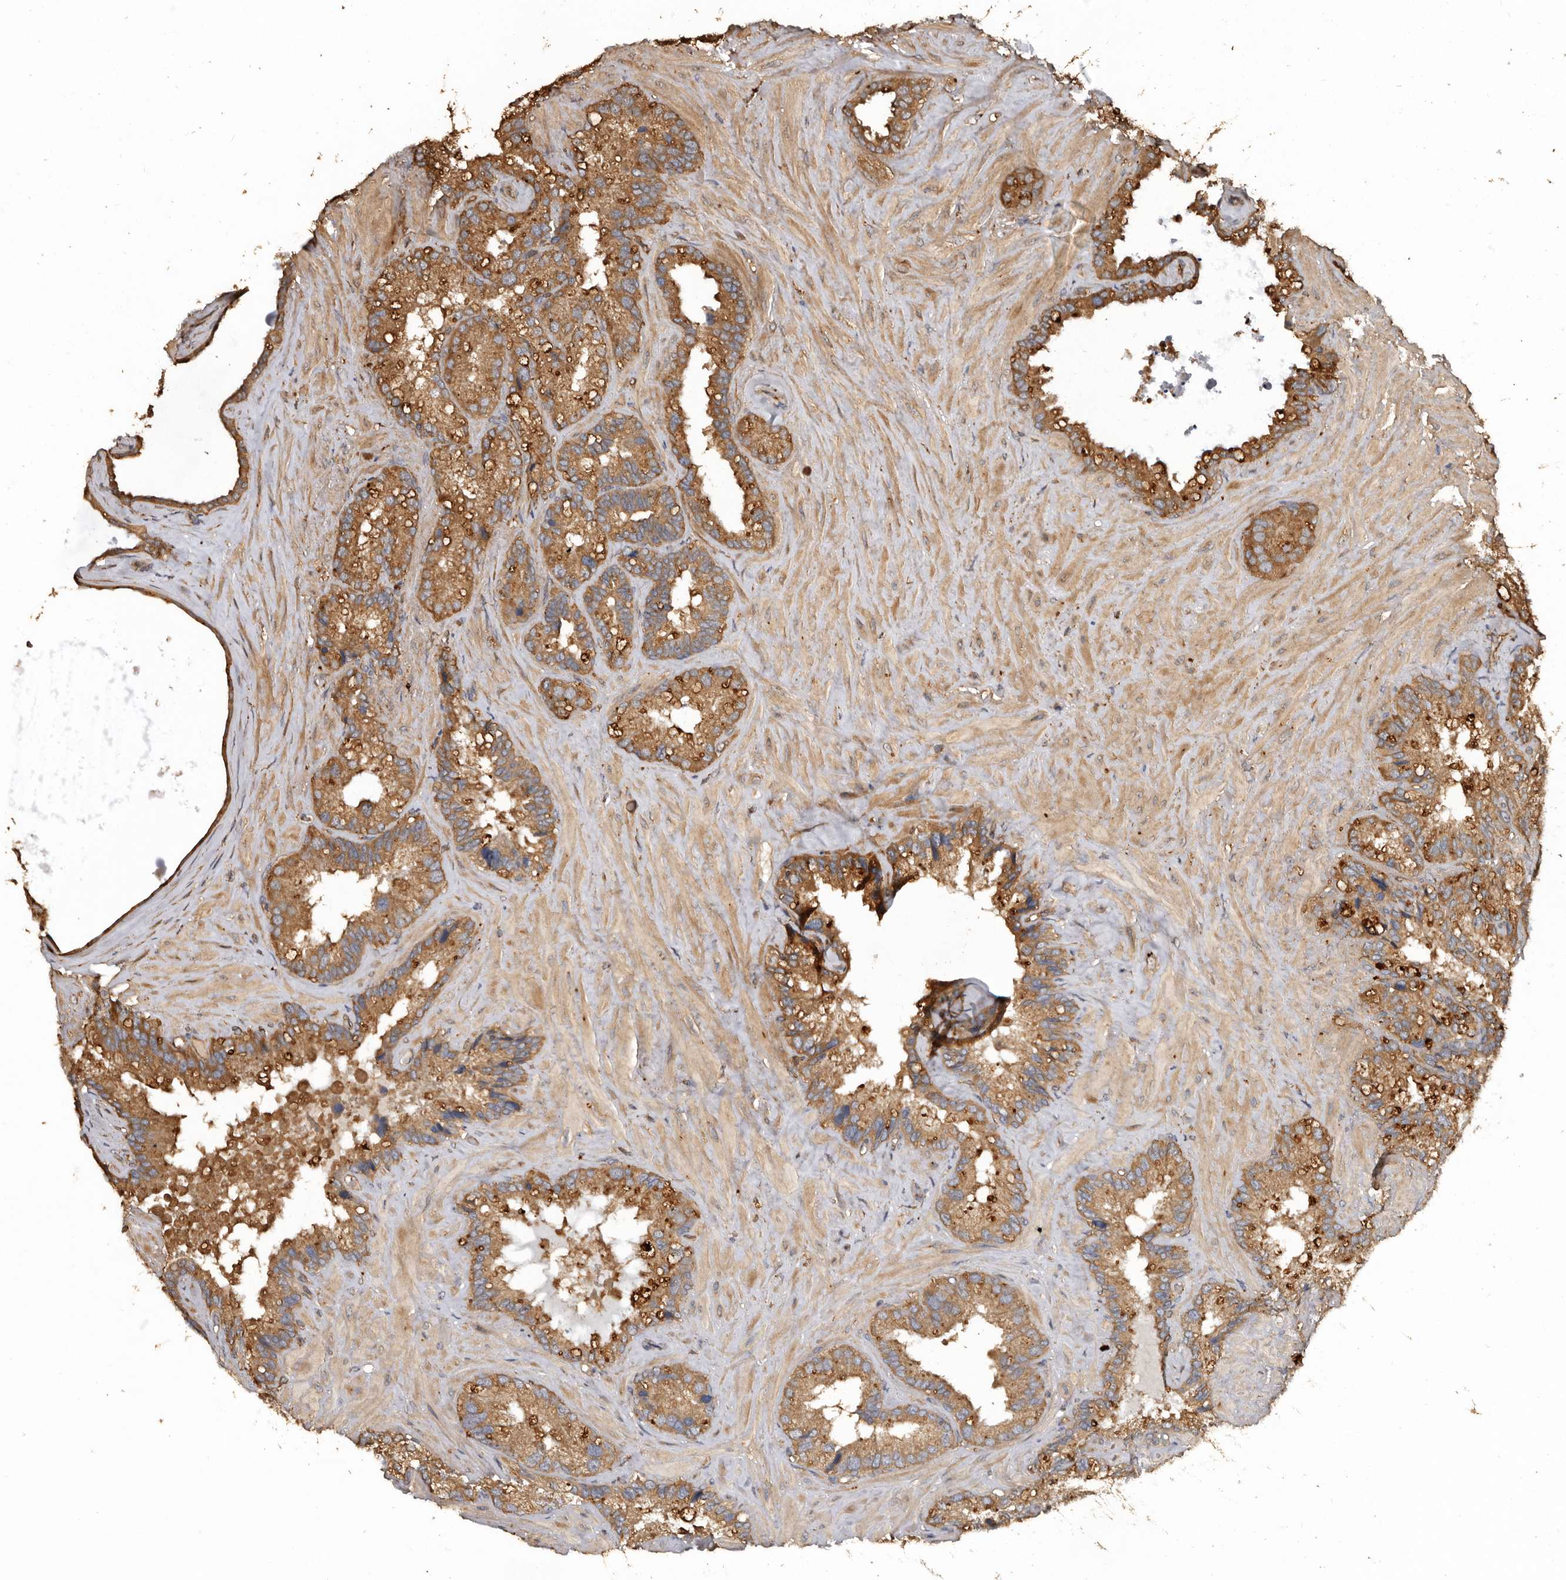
{"staining": {"intensity": "moderate", "quantity": ">75%", "location": "cytoplasmic/membranous"}, "tissue": "seminal vesicle", "cell_type": "Glandular cells", "image_type": "normal", "snomed": [{"axis": "morphology", "description": "Normal tissue, NOS"}, {"axis": "topography", "description": "Prostate"}, {"axis": "topography", "description": "Seminal veicle"}], "caption": "IHC of unremarkable human seminal vesicle shows medium levels of moderate cytoplasmic/membranous positivity in approximately >75% of glandular cells. (Brightfield microscopy of DAB IHC at high magnification).", "gene": "FLCN", "patient": {"sex": "male", "age": 68}}